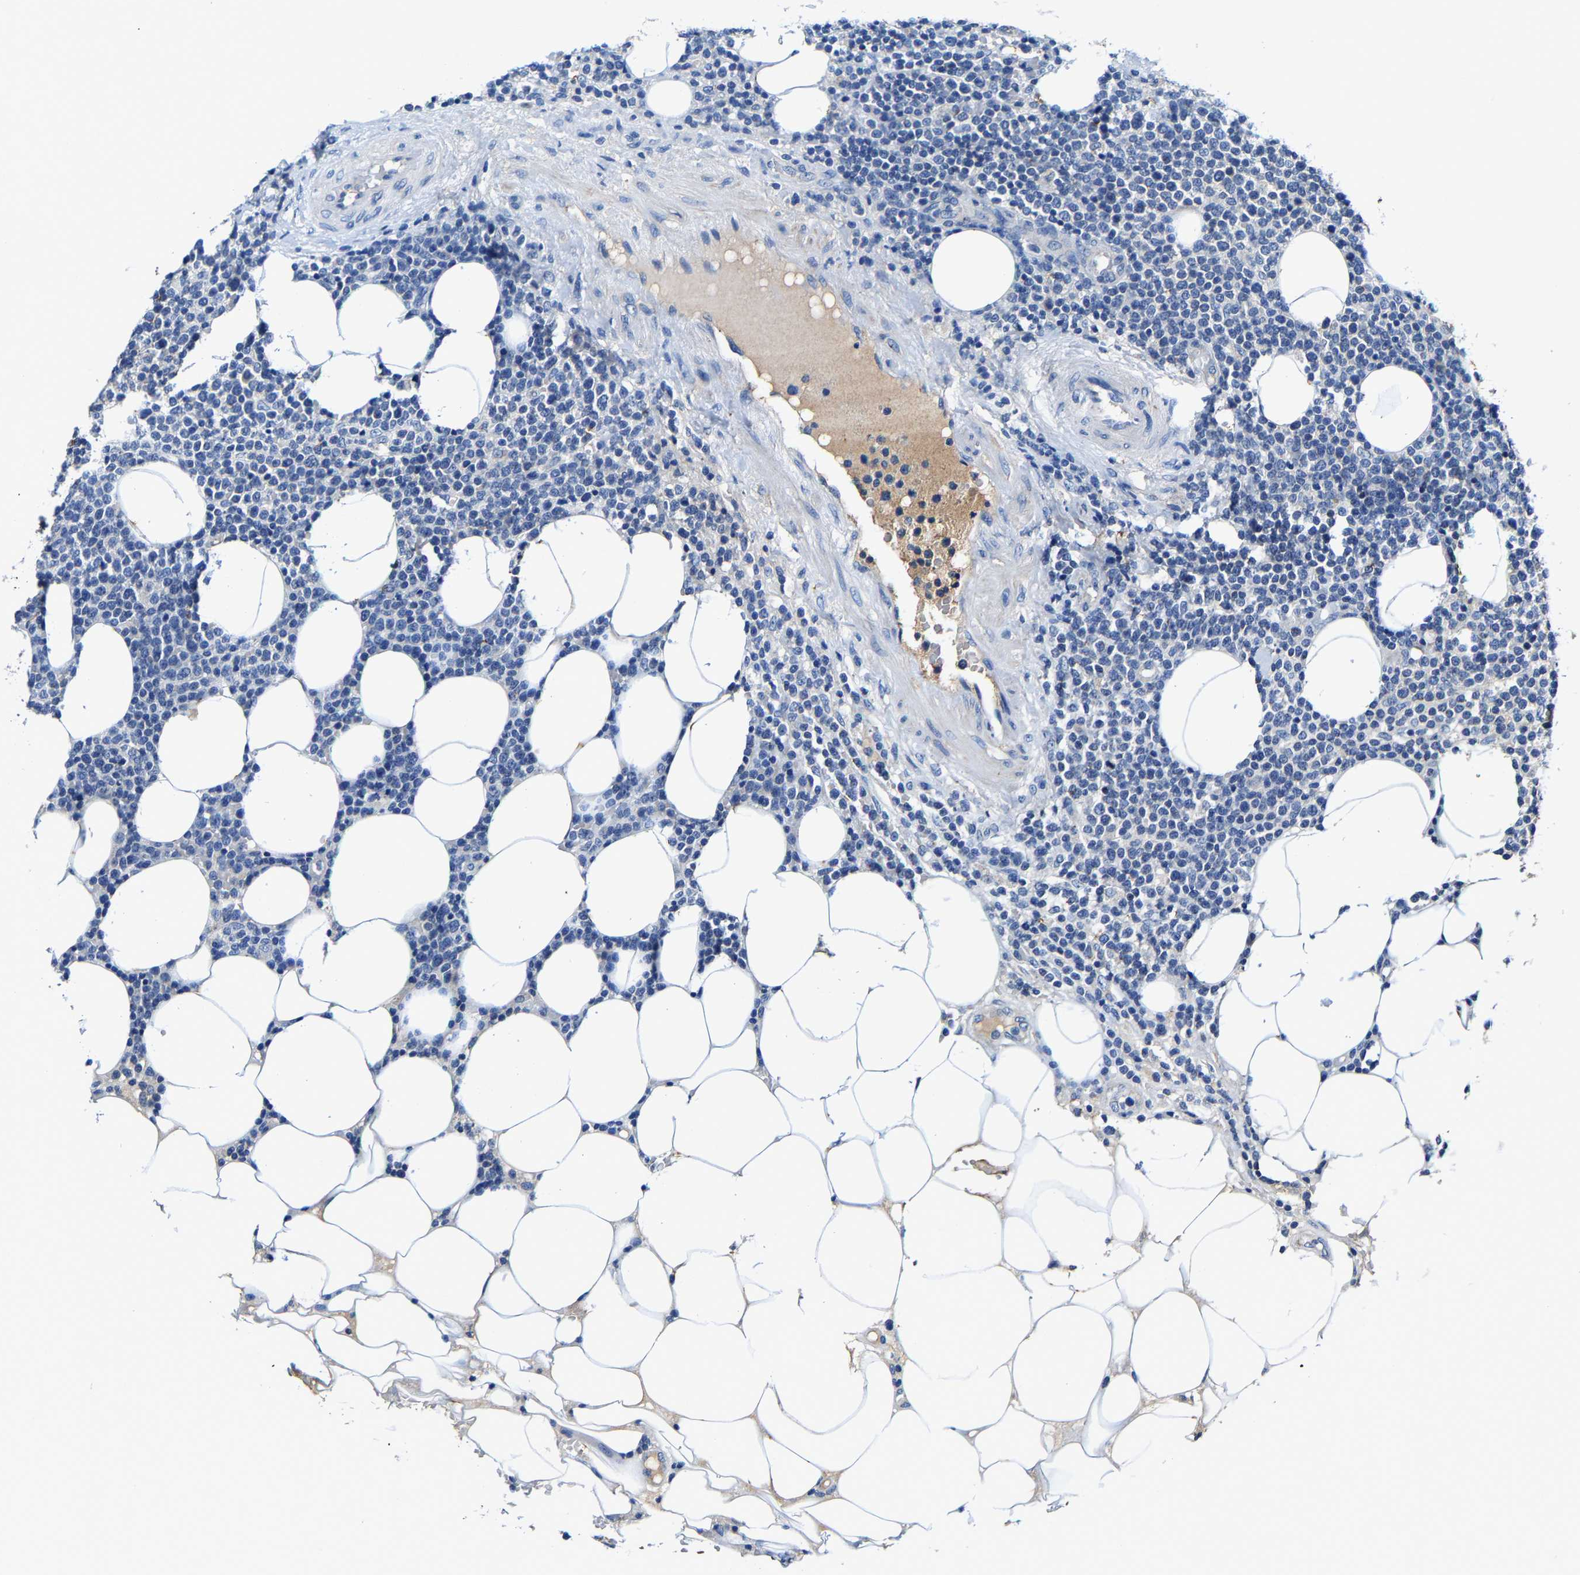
{"staining": {"intensity": "negative", "quantity": "none", "location": "none"}, "tissue": "lymphoma", "cell_type": "Tumor cells", "image_type": "cancer", "snomed": [{"axis": "morphology", "description": "Malignant lymphoma, non-Hodgkin's type, High grade"}, {"axis": "topography", "description": "Lymph node"}], "caption": "An image of human lymphoma is negative for staining in tumor cells.", "gene": "SLC25A25", "patient": {"sex": "male", "age": 61}}